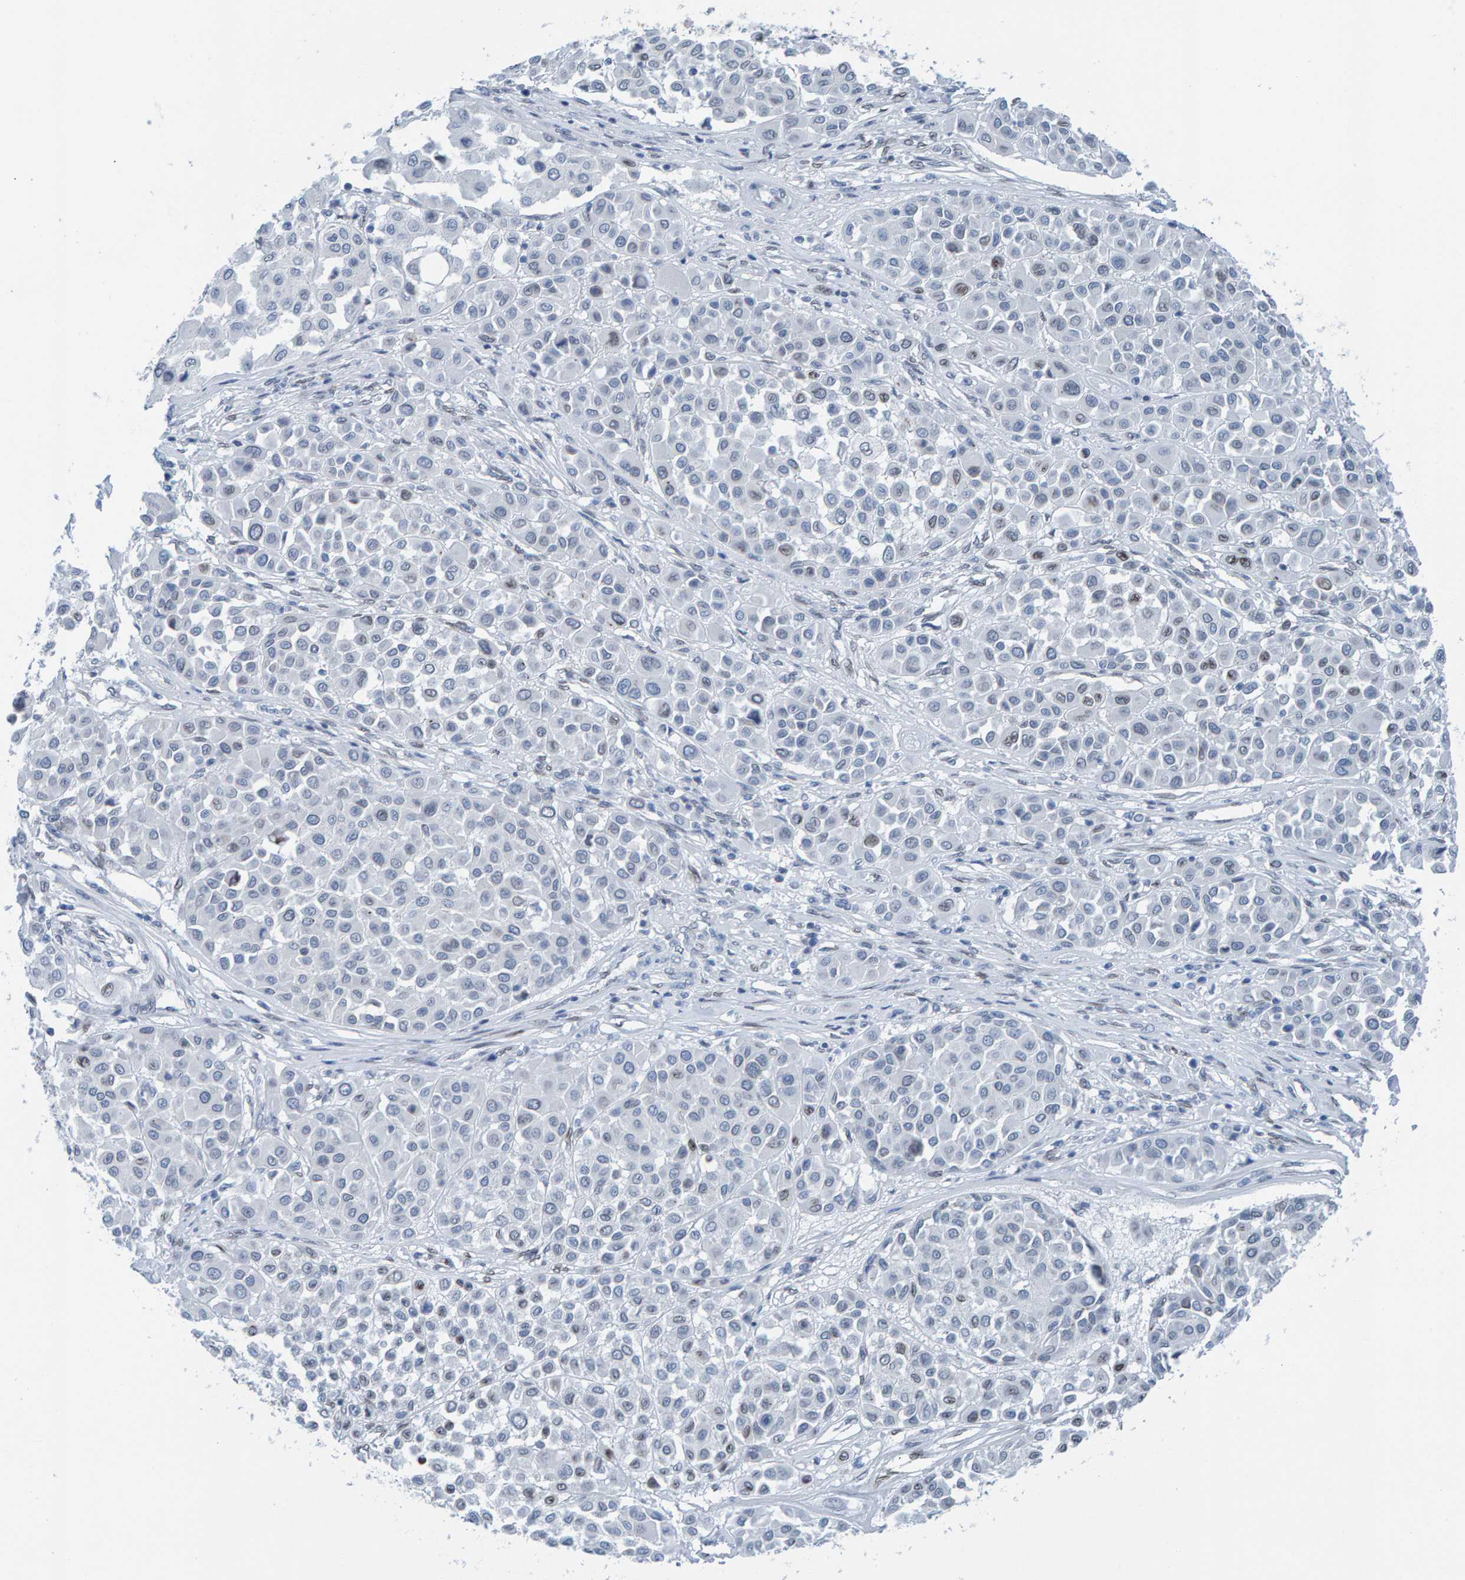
{"staining": {"intensity": "weak", "quantity": "<25%", "location": "nuclear"}, "tissue": "melanoma", "cell_type": "Tumor cells", "image_type": "cancer", "snomed": [{"axis": "morphology", "description": "Malignant melanoma, Metastatic site"}, {"axis": "topography", "description": "Soft tissue"}], "caption": "The histopathology image demonstrates no staining of tumor cells in malignant melanoma (metastatic site). (DAB IHC, high magnification).", "gene": "LMNB2", "patient": {"sex": "male", "age": 41}}